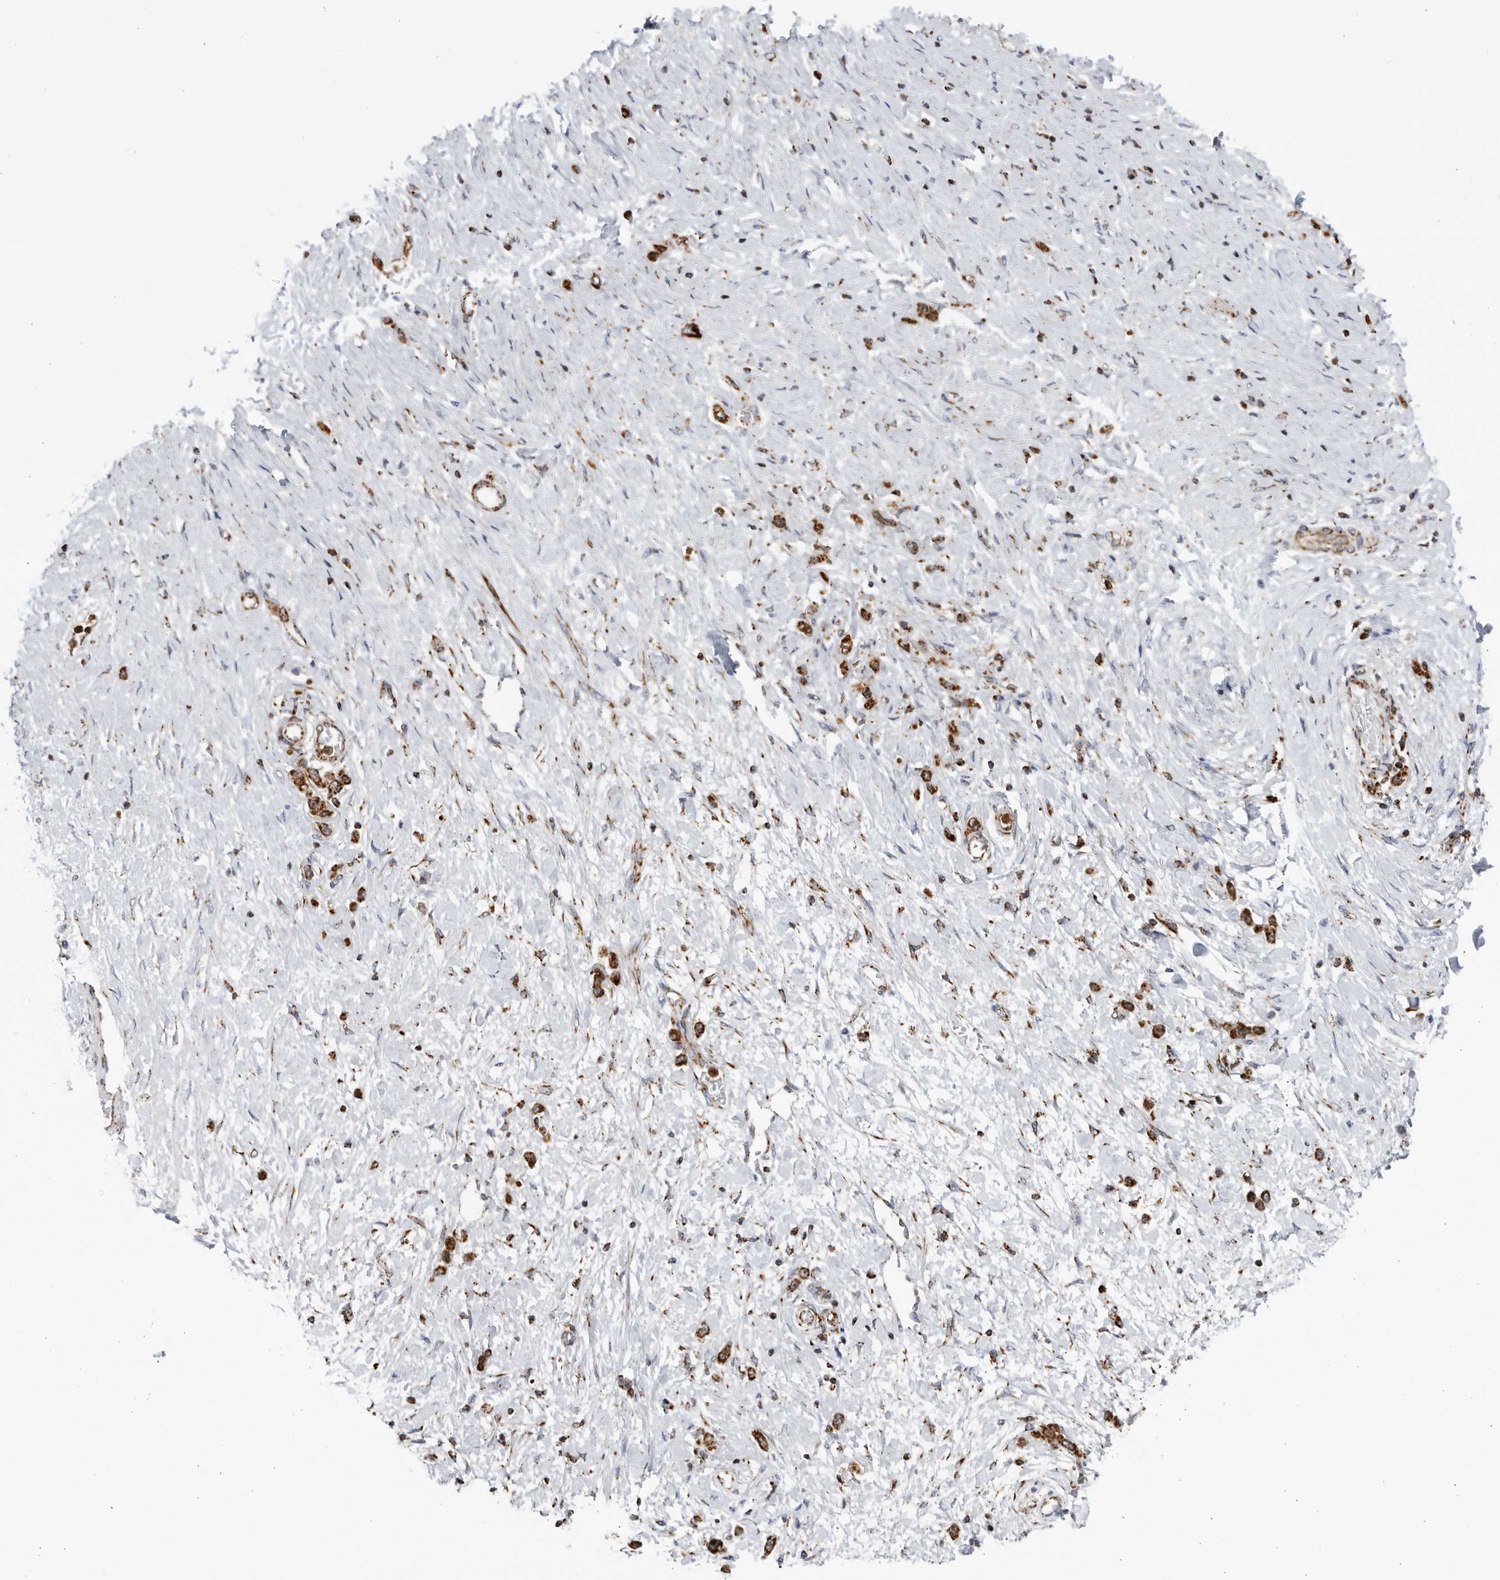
{"staining": {"intensity": "strong", "quantity": ">75%", "location": "cytoplasmic/membranous"}, "tissue": "stomach cancer", "cell_type": "Tumor cells", "image_type": "cancer", "snomed": [{"axis": "morphology", "description": "Adenocarcinoma, NOS"}, {"axis": "topography", "description": "Stomach"}], "caption": "Immunohistochemical staining of human stomach cancer reveals high levels of strong cytoplasmic/membranous protein expression in about >75% of tumor cells. (DAB = brown stain, brightfield microscopy at high magnification).", "gene": "RBM34", "patient": {"sex": "female", "age": 65}}